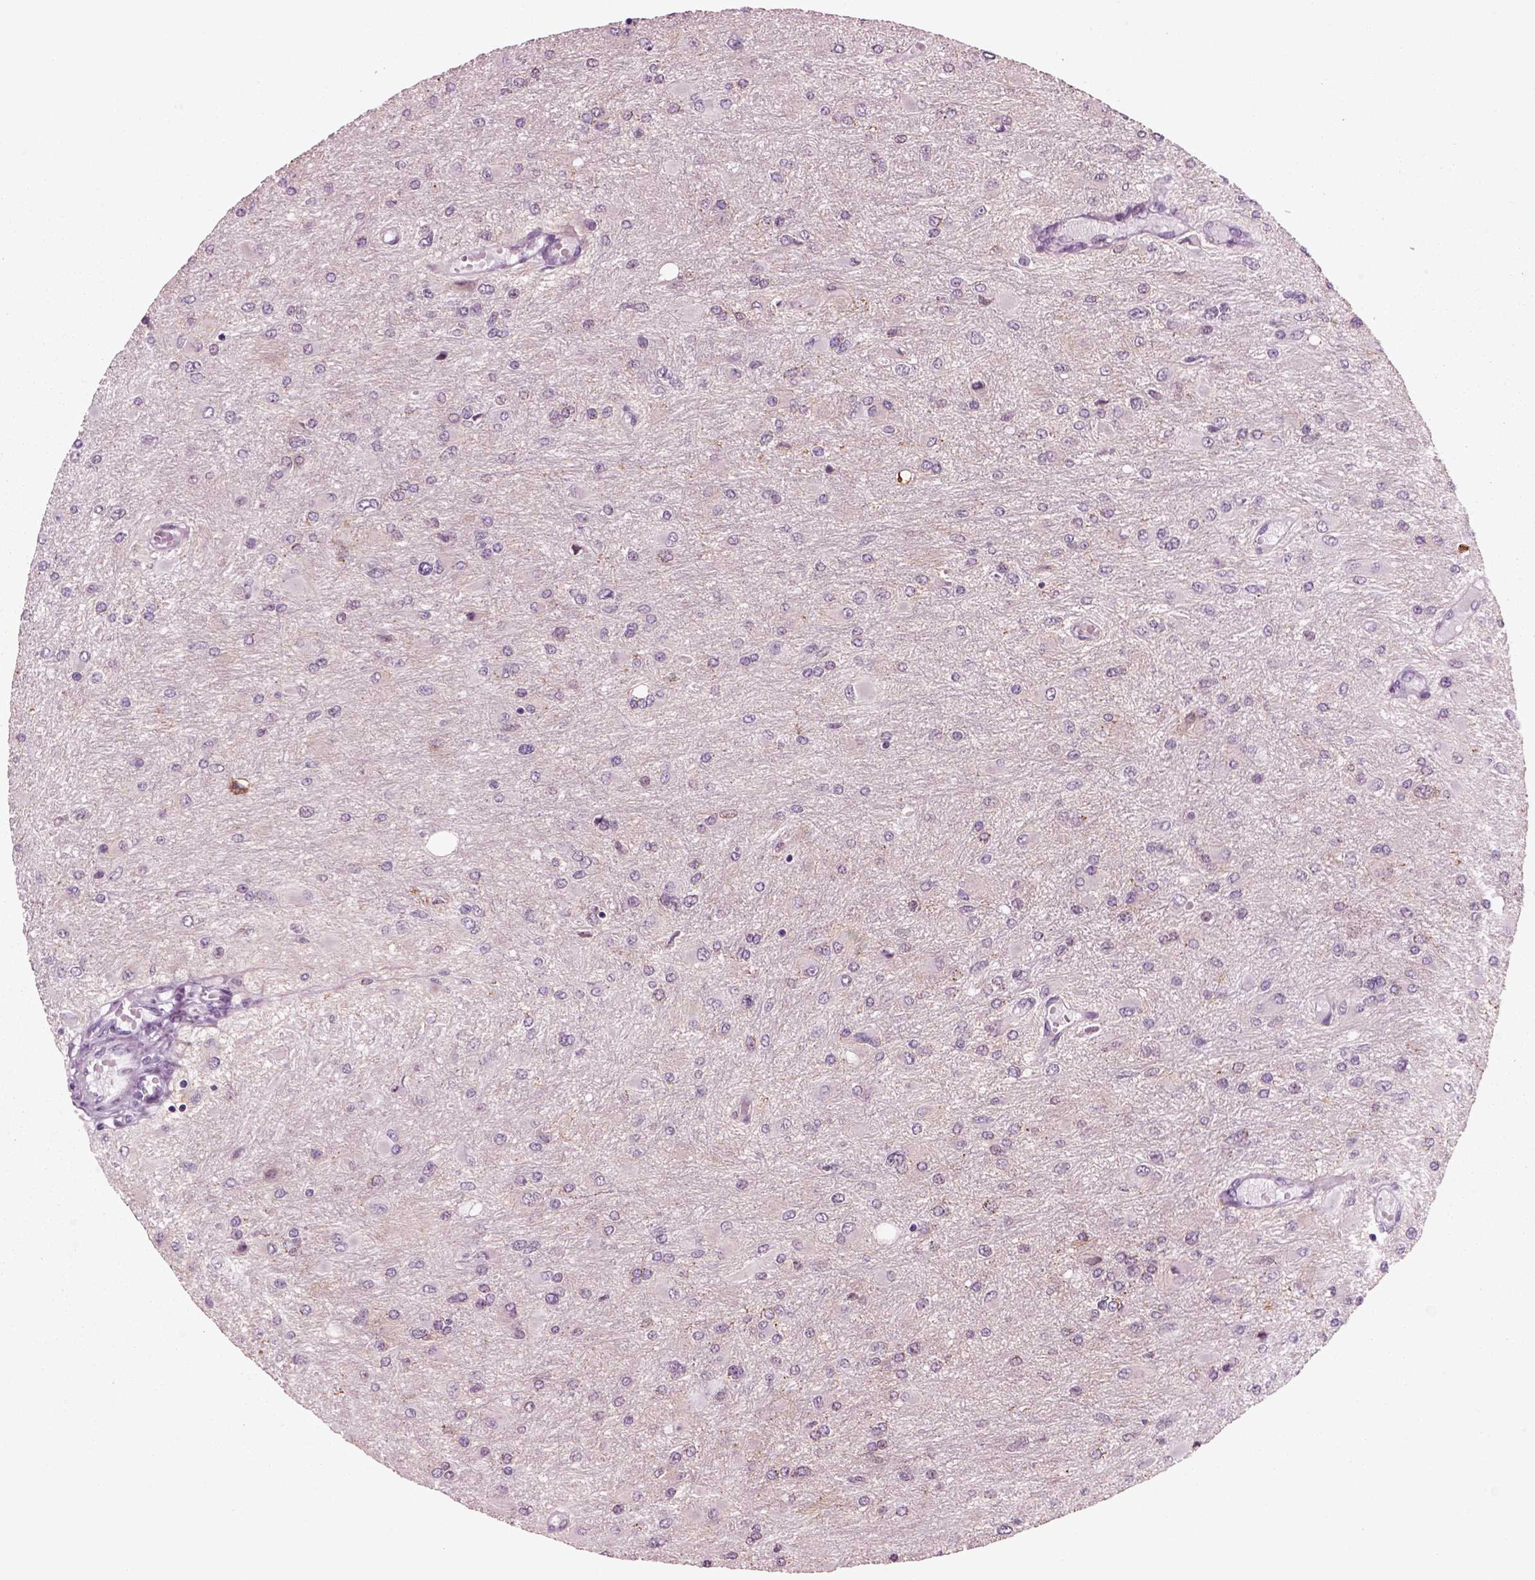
{"staining": {"intensity": "negative", "quantity": "none", "location": "none"}, "tissue": "glioma", "cell_type": "Tumor cells", "image_type": "cancer", "snomed": [{"axis": "morphology", "description": "Glioma, malignant, High grade"}, {"axis": "topography", "description": "Cerebral cortex"}], "caption": "Immunohistochemistry (IHC) of malignant high-grade glioma demonstrates no expression in tumor cells.", "gene": "CHGB", "patient": {"sex": "female", "age": 36}}